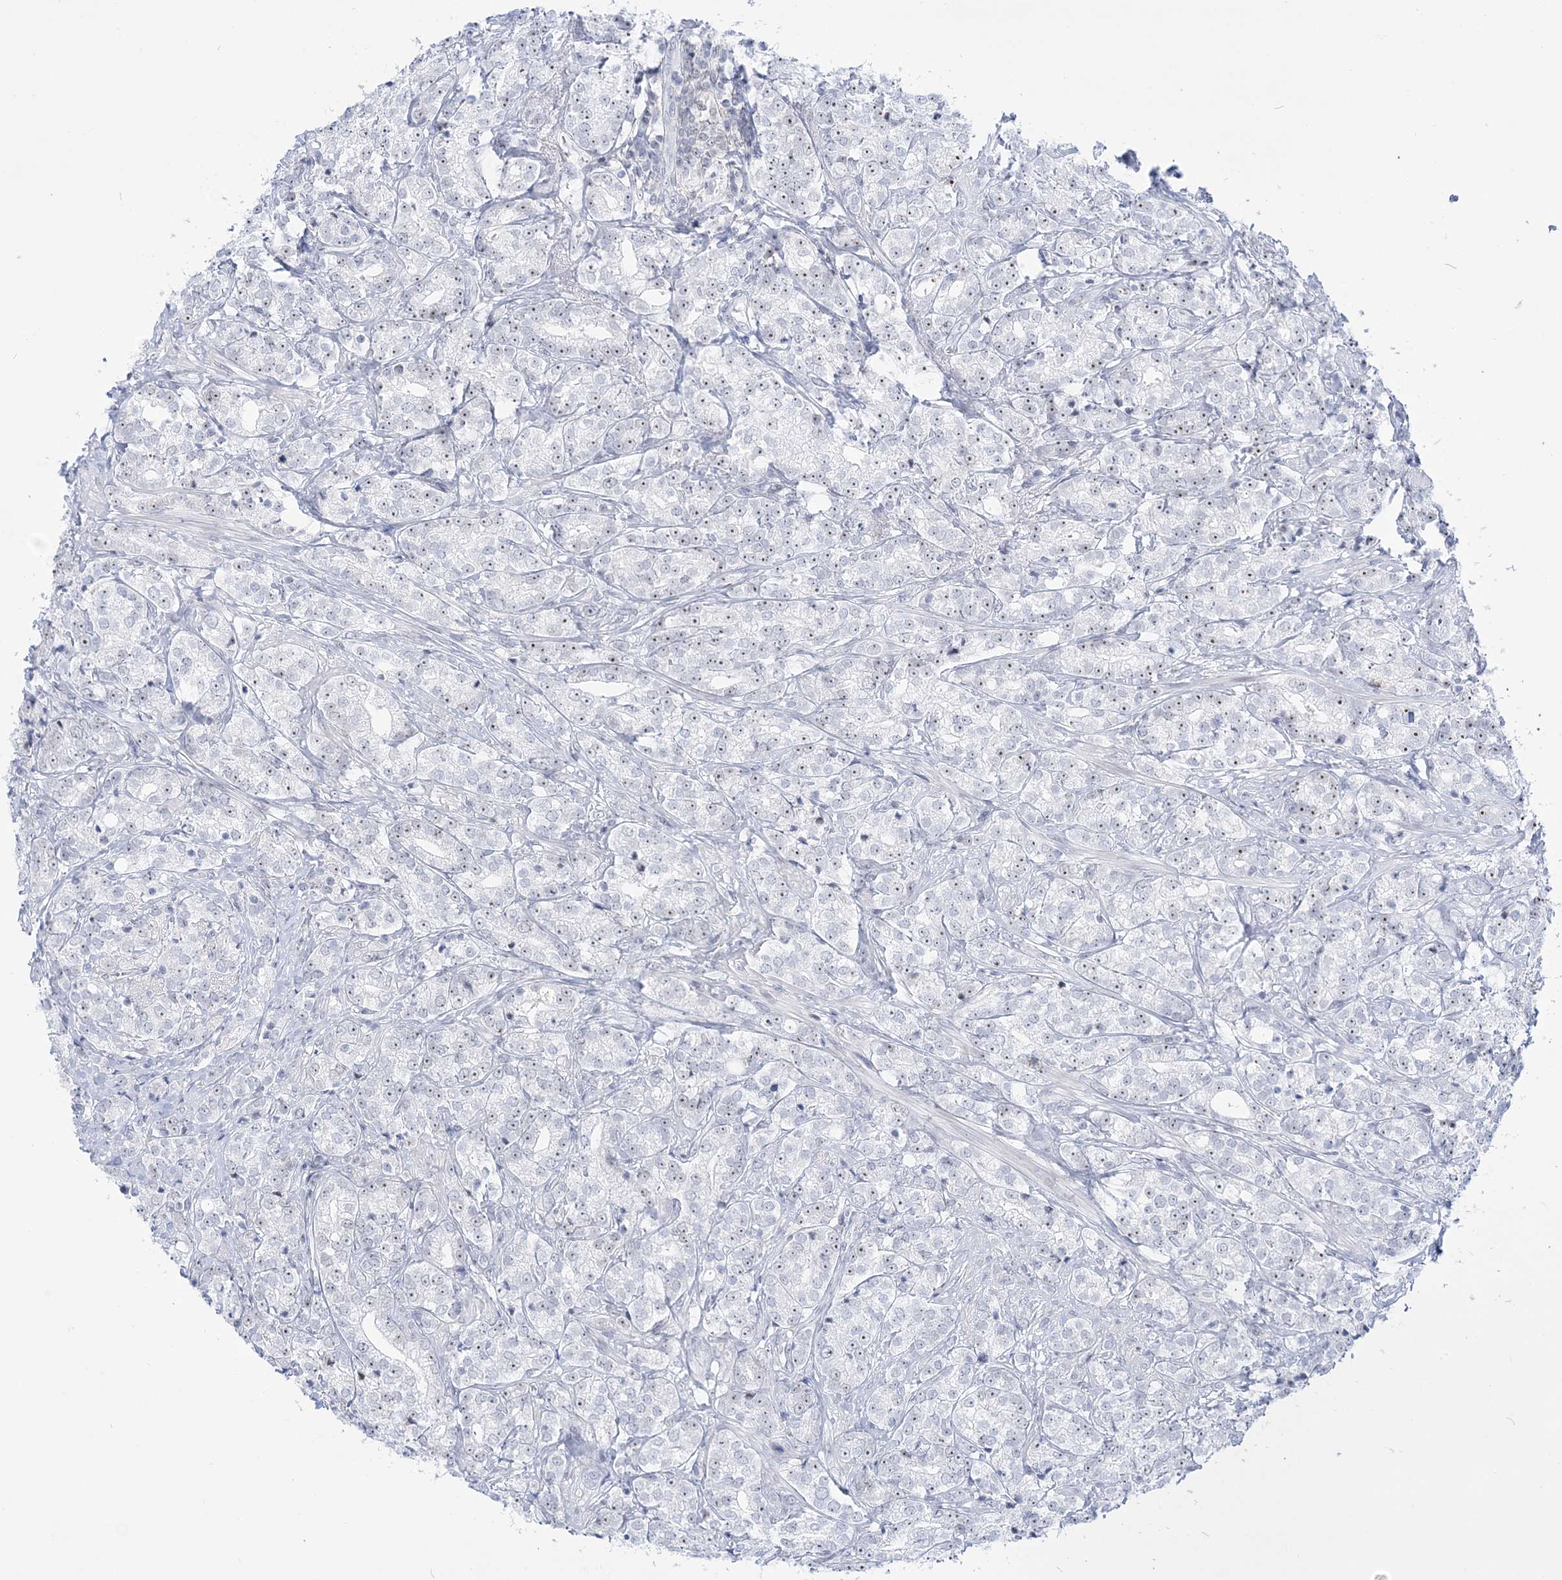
{"staining": {"intensity": "negative", "quantity": "none", "location": "none"}, "tissue": "prostate cancer", "cell_type": "Tumor cells", "image_type": "cancer", "snomed": [{"axis": "morphology", "description": "Adenocarcinoma, High grade"}, {"axis": "topography", "description": "Prostate"}], "caption": "This is an IHC photomicrograph of human prostate high-grade adenocarcinoma. There is no staining in tumor cells.", "gene": "DDX21", "patient": {"sex": "male", "age": 69}}